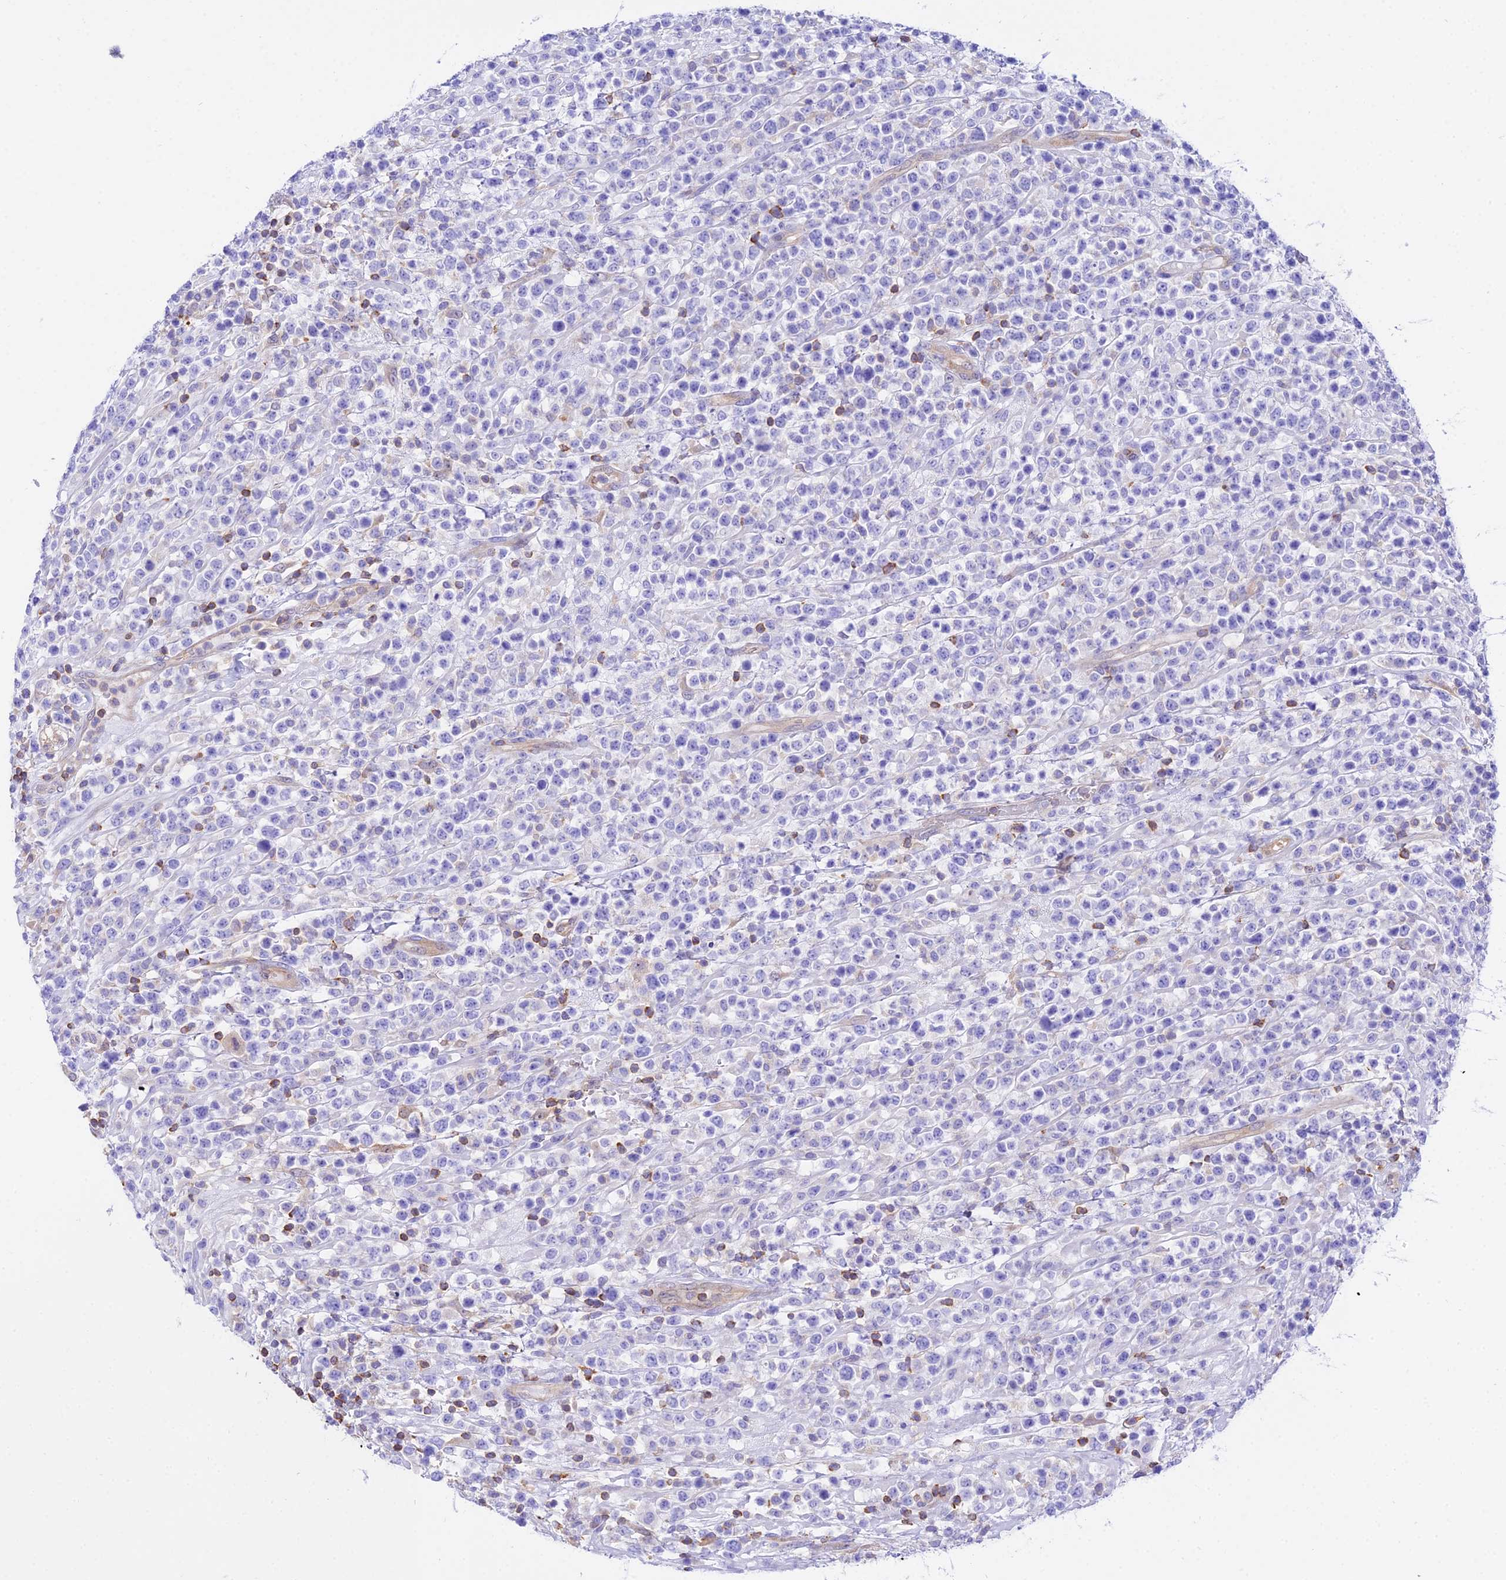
{"staining": {"intensity": "negative", "quantity": "none", "location": "none"}, "tissue": "lymphoma", "cell_type": "Tumor cells", "image_type": "cancer", "snomed": [{"axis": "morphology", "description": "Malignant lymphoma, non-Hodgkin's type, High grade"}, {"axis": "topography", "description": "Colon"}], "caption": "Immunohistochemical staining of human lymphoma shows no significant positivity in tumor cells.", "gene": "S100A16", "patient": {"sex": "female", "age": 53}}